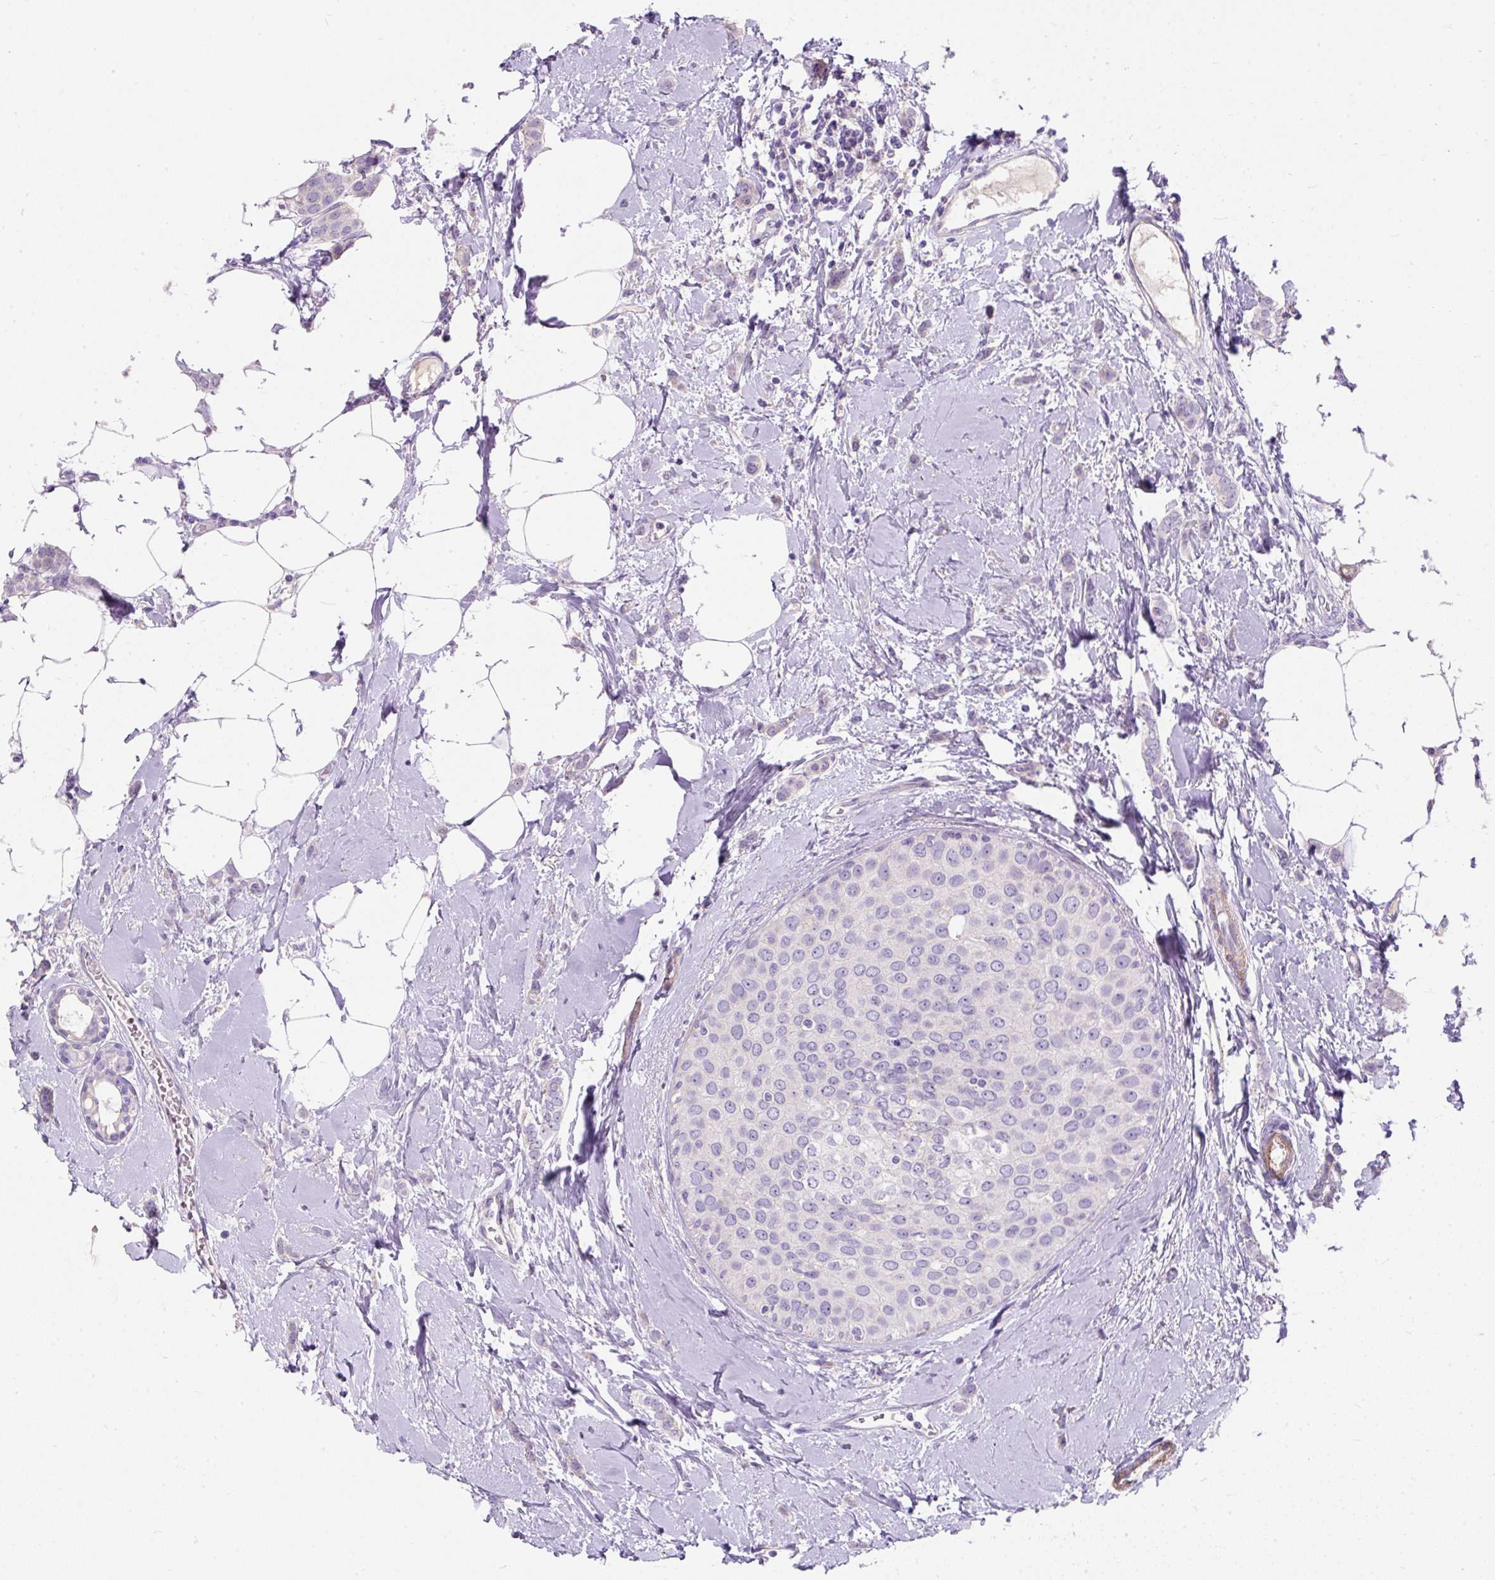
{"staining": {"intensity": "negative", "quantity": "none", "location": "none"}, "tissue": "breast cancer", "cell_type": "Tumor cells", "image_type": "cancer", "snomed": [{"axis": "morphology", "description": "Duct carcinoma"}, {"axis": "topography", "description": "Breast"}], "caption": "Immunohistochemistry micrograph of human breast invasive ductal carcinoma stained for a protein (brown), which exhibits no positivity in tumor cells.", "gene": "SUSD5", "patient": {"sex": "female", "age": 72}}